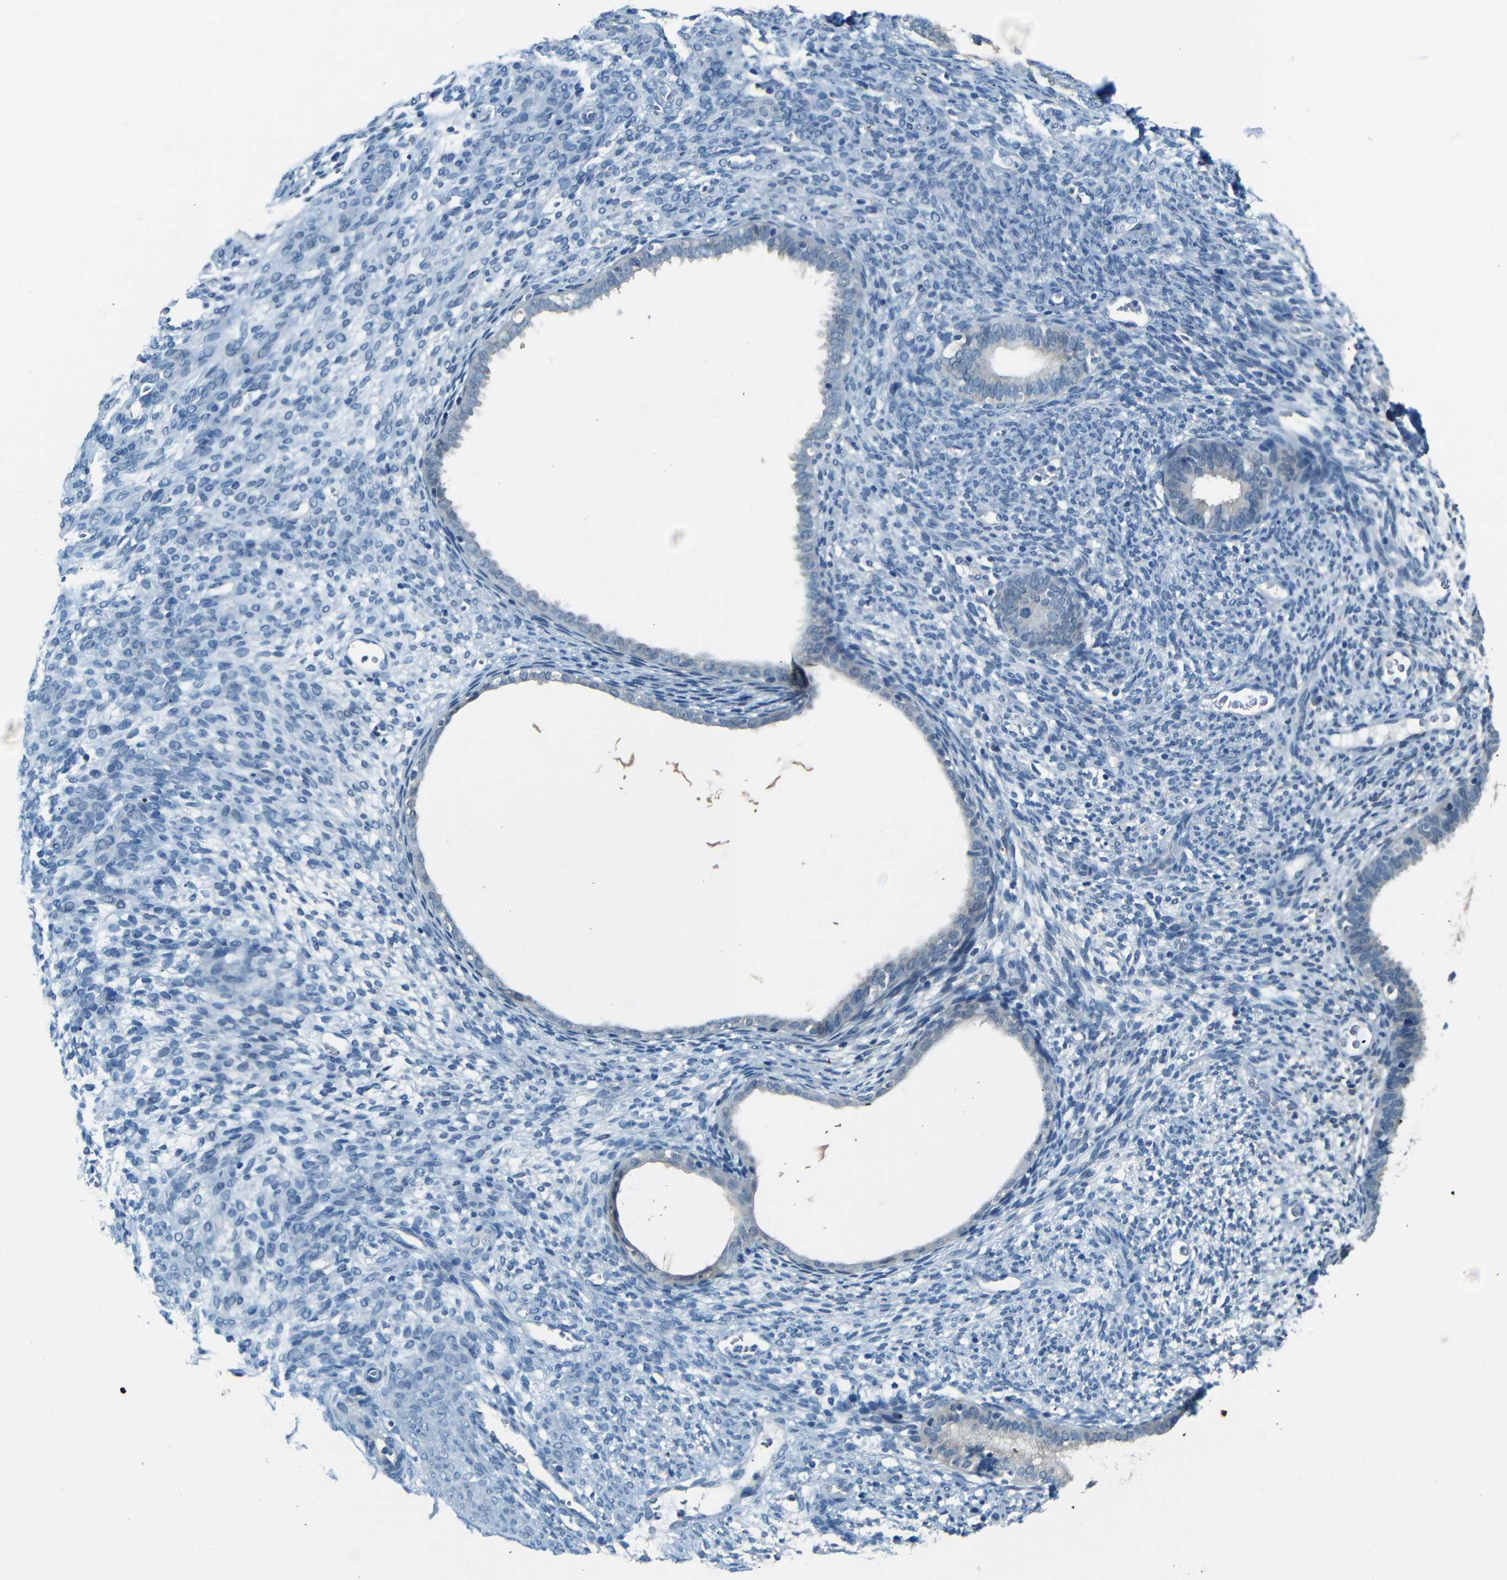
{"staining": {"intensity": "moderate", "quantity": "<25%", "location": "cytoplasmic/membranous"}, "tissue": "endometrium", "cell_type": "Cells in endometrial stroma", "image_type": "normal", "snomed": [{"axis": "morphology", "description": "Normal tissue, NOS"}, {"axis": "morphology", "description": "Atrophy, NOS"}, {"axis": "topography", "description": "Uterus"}, {"axis": "topography", "description": "Endometrium"}], "caption": "Immunohistochemistry (IHC) (DAB (3,3'-diaminobenzidine)) staining of unremarkable human endometrium shows moderate cytoplasmic/membranous protein positivity in approximately <25% of cells in endometrial stroma. (DAB = brown stain, brightfield microscopy at high magnification).", "gene": "ZMAT1", "patient": {"sex": "female", "age": 68}}